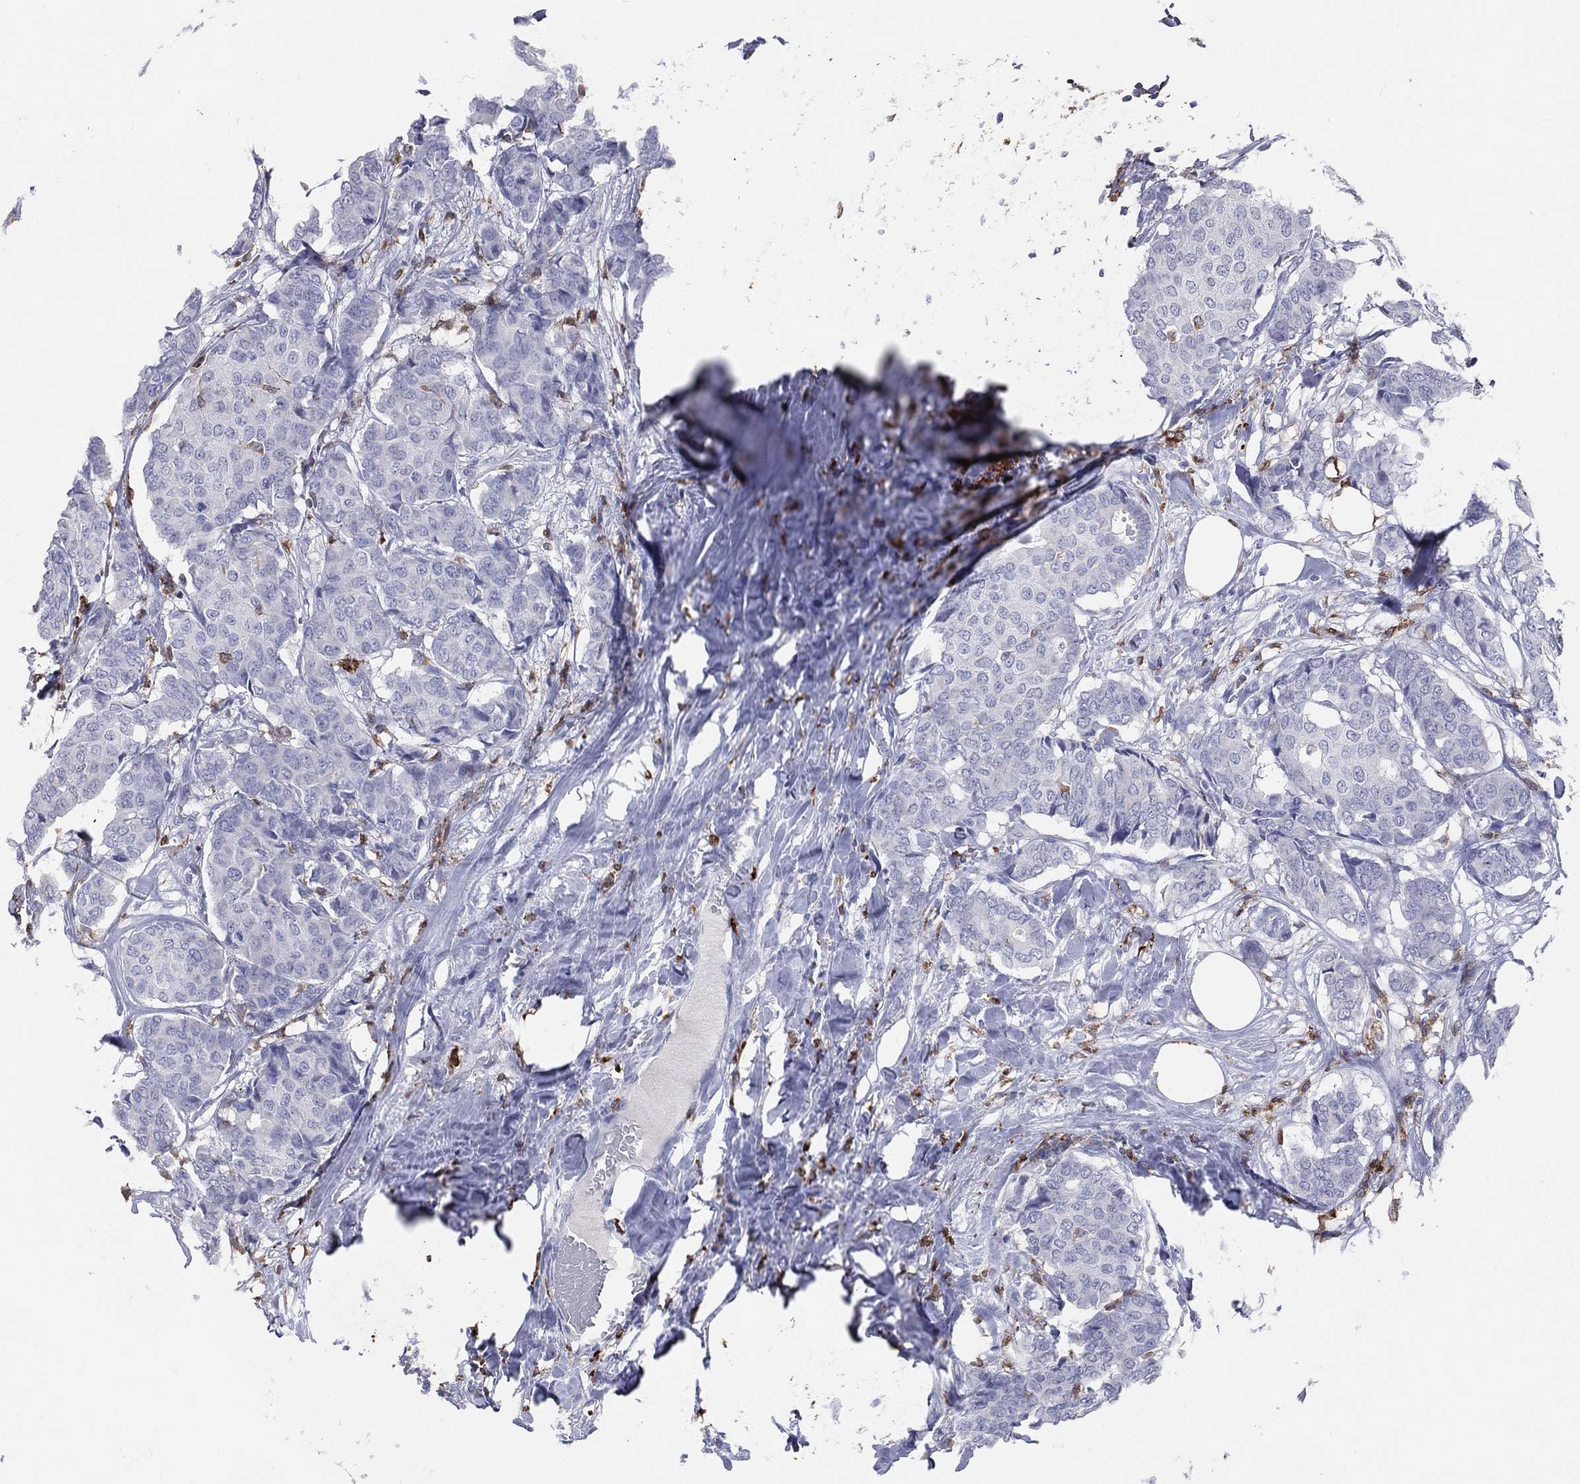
{"staining": {"intensity": "negative", "quantity": "none", "location": "none"}, "tissue": "breast cancer", "cell_type": "Tumor cells", "image_type": "cancer", "snomed": [{"axis": "morphology", "description": "Duct carcinoma"}, {"axis": "topography", "description": "Breast"}], "caption": "Immunohistochemistry of breast cancer shows no expression in tumor cells. The staining is performed using DAB (3,3'-diaminobenzidine) brown chromogen with nuclei counter-stained in using hematoxylin.", "gene": "CD74", "patient": {"sex": "female", "age": 75}}